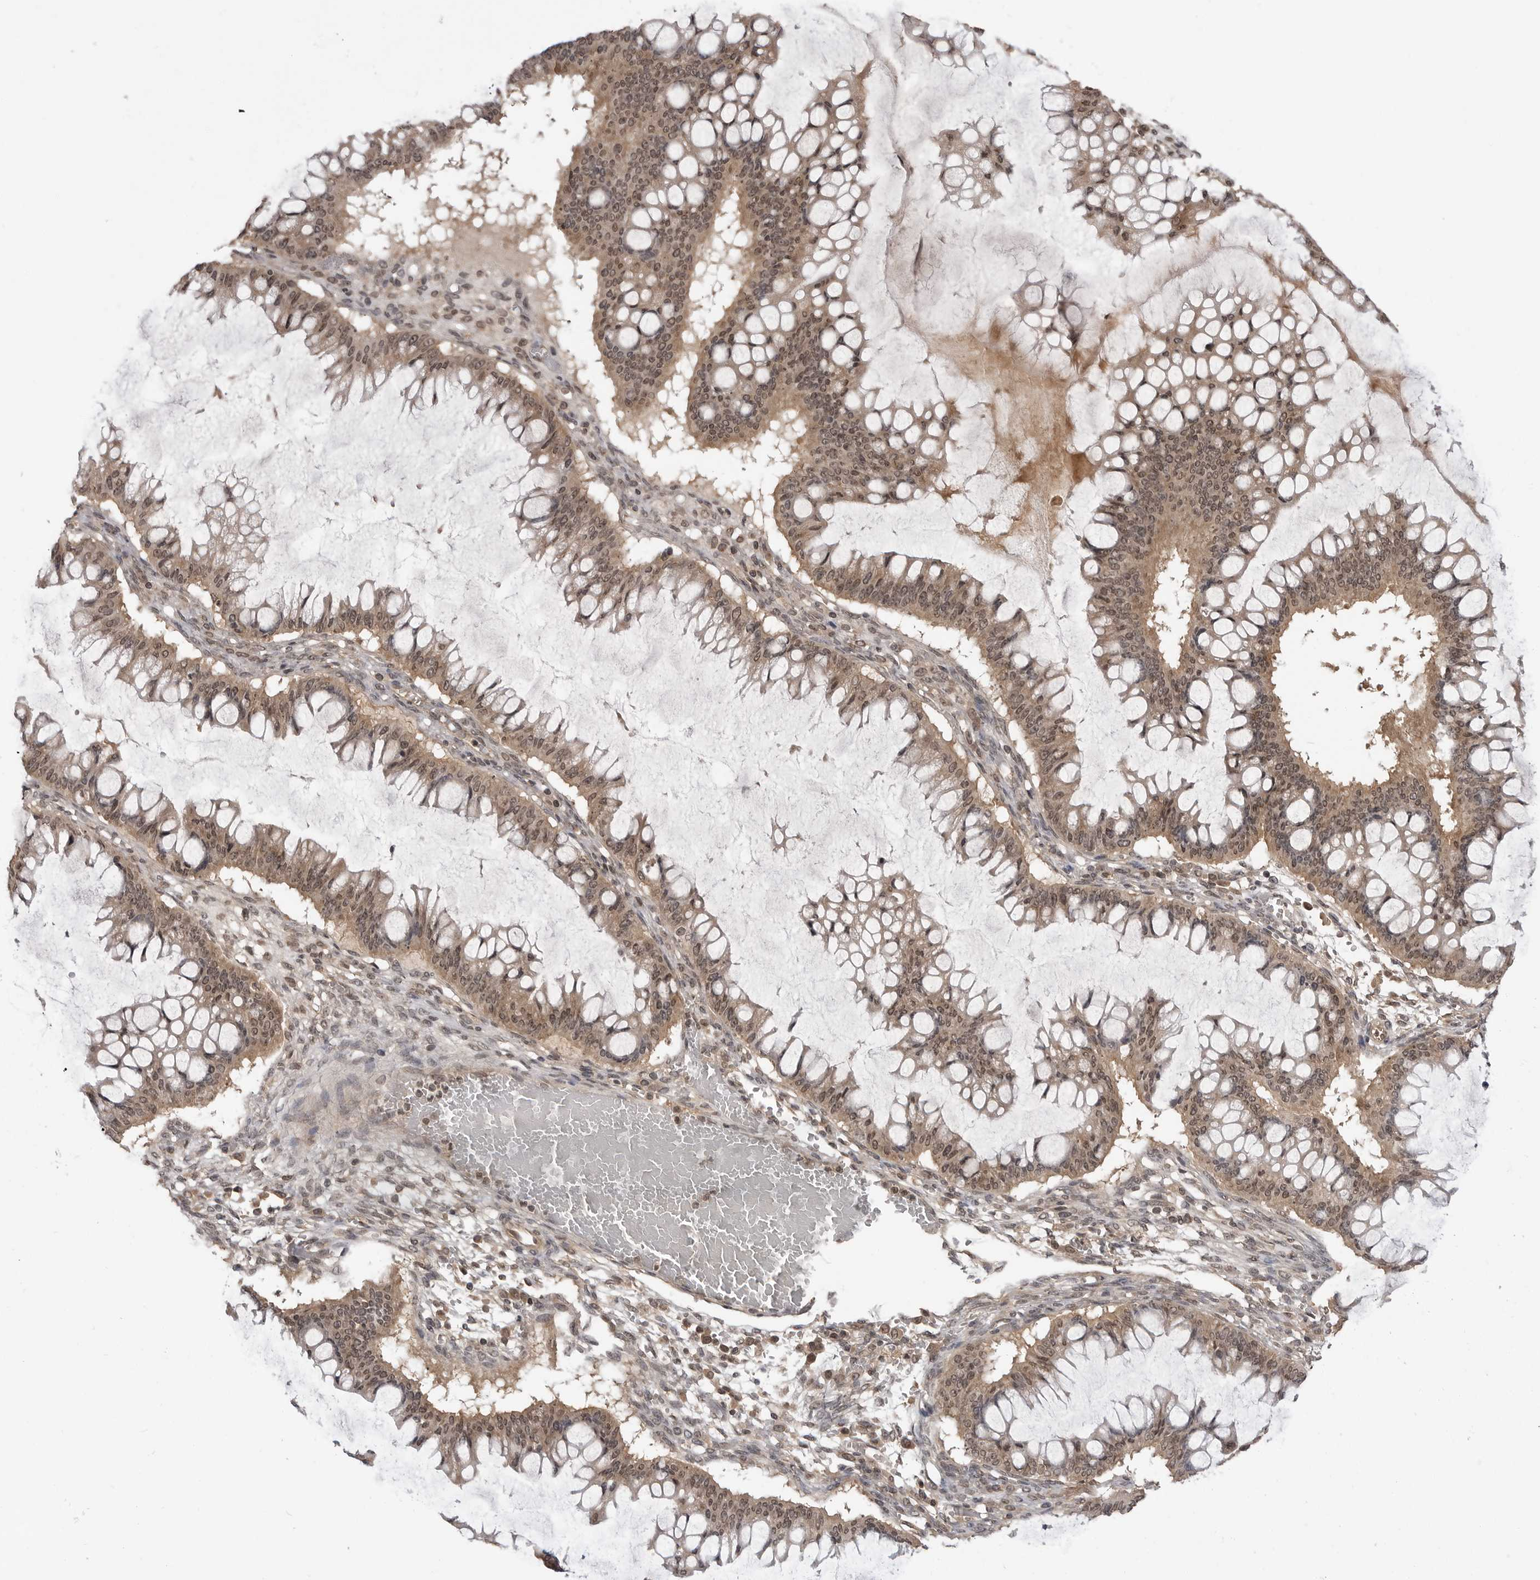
{"staining": {"intensity": "moderate", "quantity": ">75%", "location": "cytoplasmic/membranous,nuclear"}, "tissue": "ovarian cancer", "cell_type": "Tumor cells", "image_type": "cancer", "snomed": [{"axis": "morphology", "description": "Cystadenocarcinoma, mucinous, NOS"}, {"axis": "topography", "description": "Ovary"}], "caption": "Ovarian cancer (mucinous cystadenocarcinoma) stained for a protein displays moderate cytoplasmic/membranous and nuclear positivity in tumor cells. The staining was performed using DAB (3,3'-diaminobenzidine) to visualize the protein expression in brown, while the nuclei were stained in blue with hematoxylin (Magnification: 20x).", "gene": "IL24", "patient": {"sex": "female", "age": 73}}